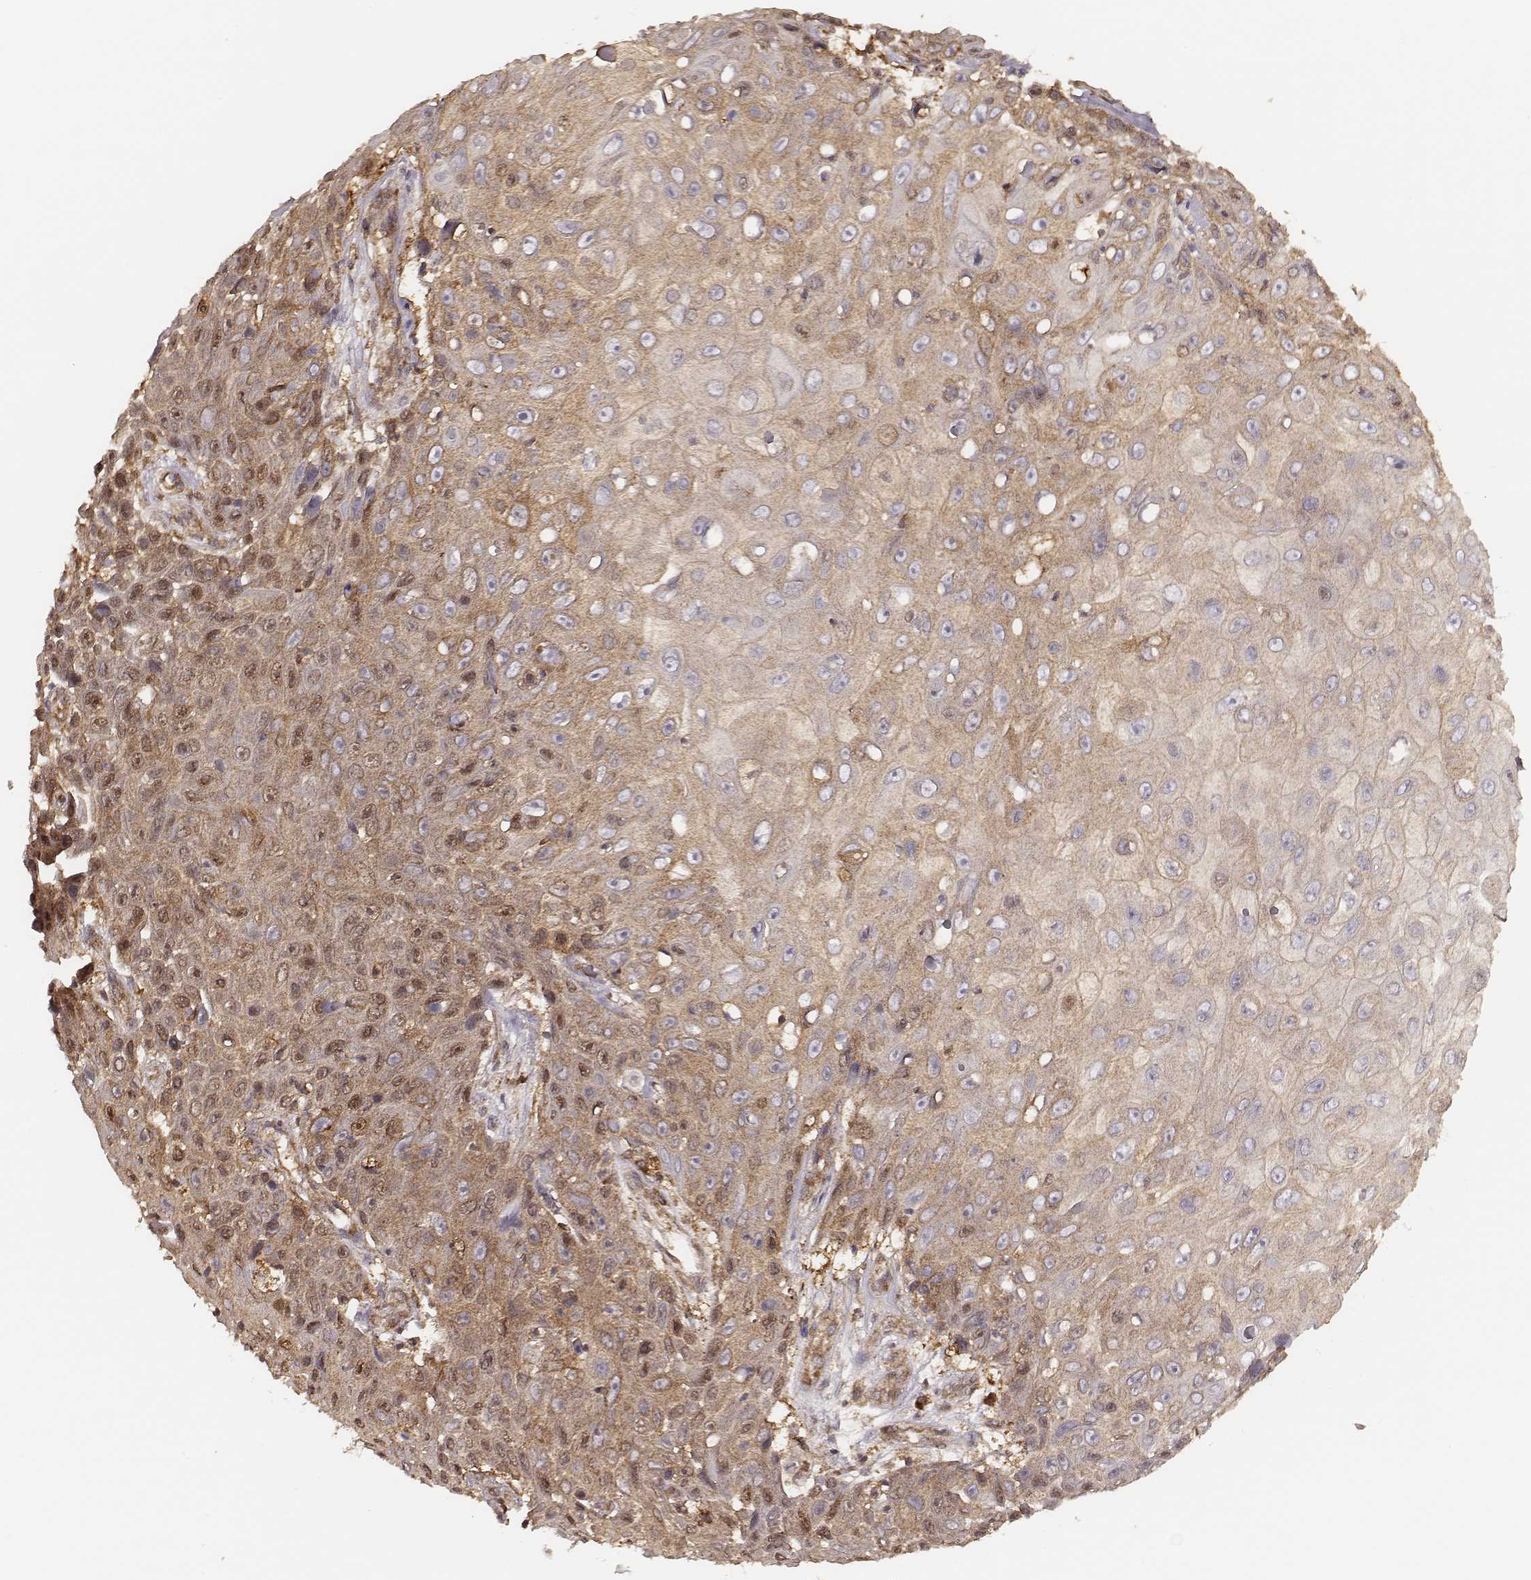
{"staining": {"intensity": "moderate", "quantity": ">75%", "location": "cytoplasmic/membranous"}, "tissue": "skin cancer", "cell_type": "Tumor cells", "image_type": "cancer", "snomed": [{"axis": "morphology", "description": "Squamous cell carcinoma, NOS"}, {"axis": "topography", "description": "Skin"}], "caption": "Skin cancer (squamous cell carcinoma) stained for a protein reveals moderate cytoplasmic/membranous positivity in tumor cells. (brown staining indicates protein expression, while blue staining denotes nuclei).", "gene": "CARS1", "patient": {"sex": "male", "age": 82}}